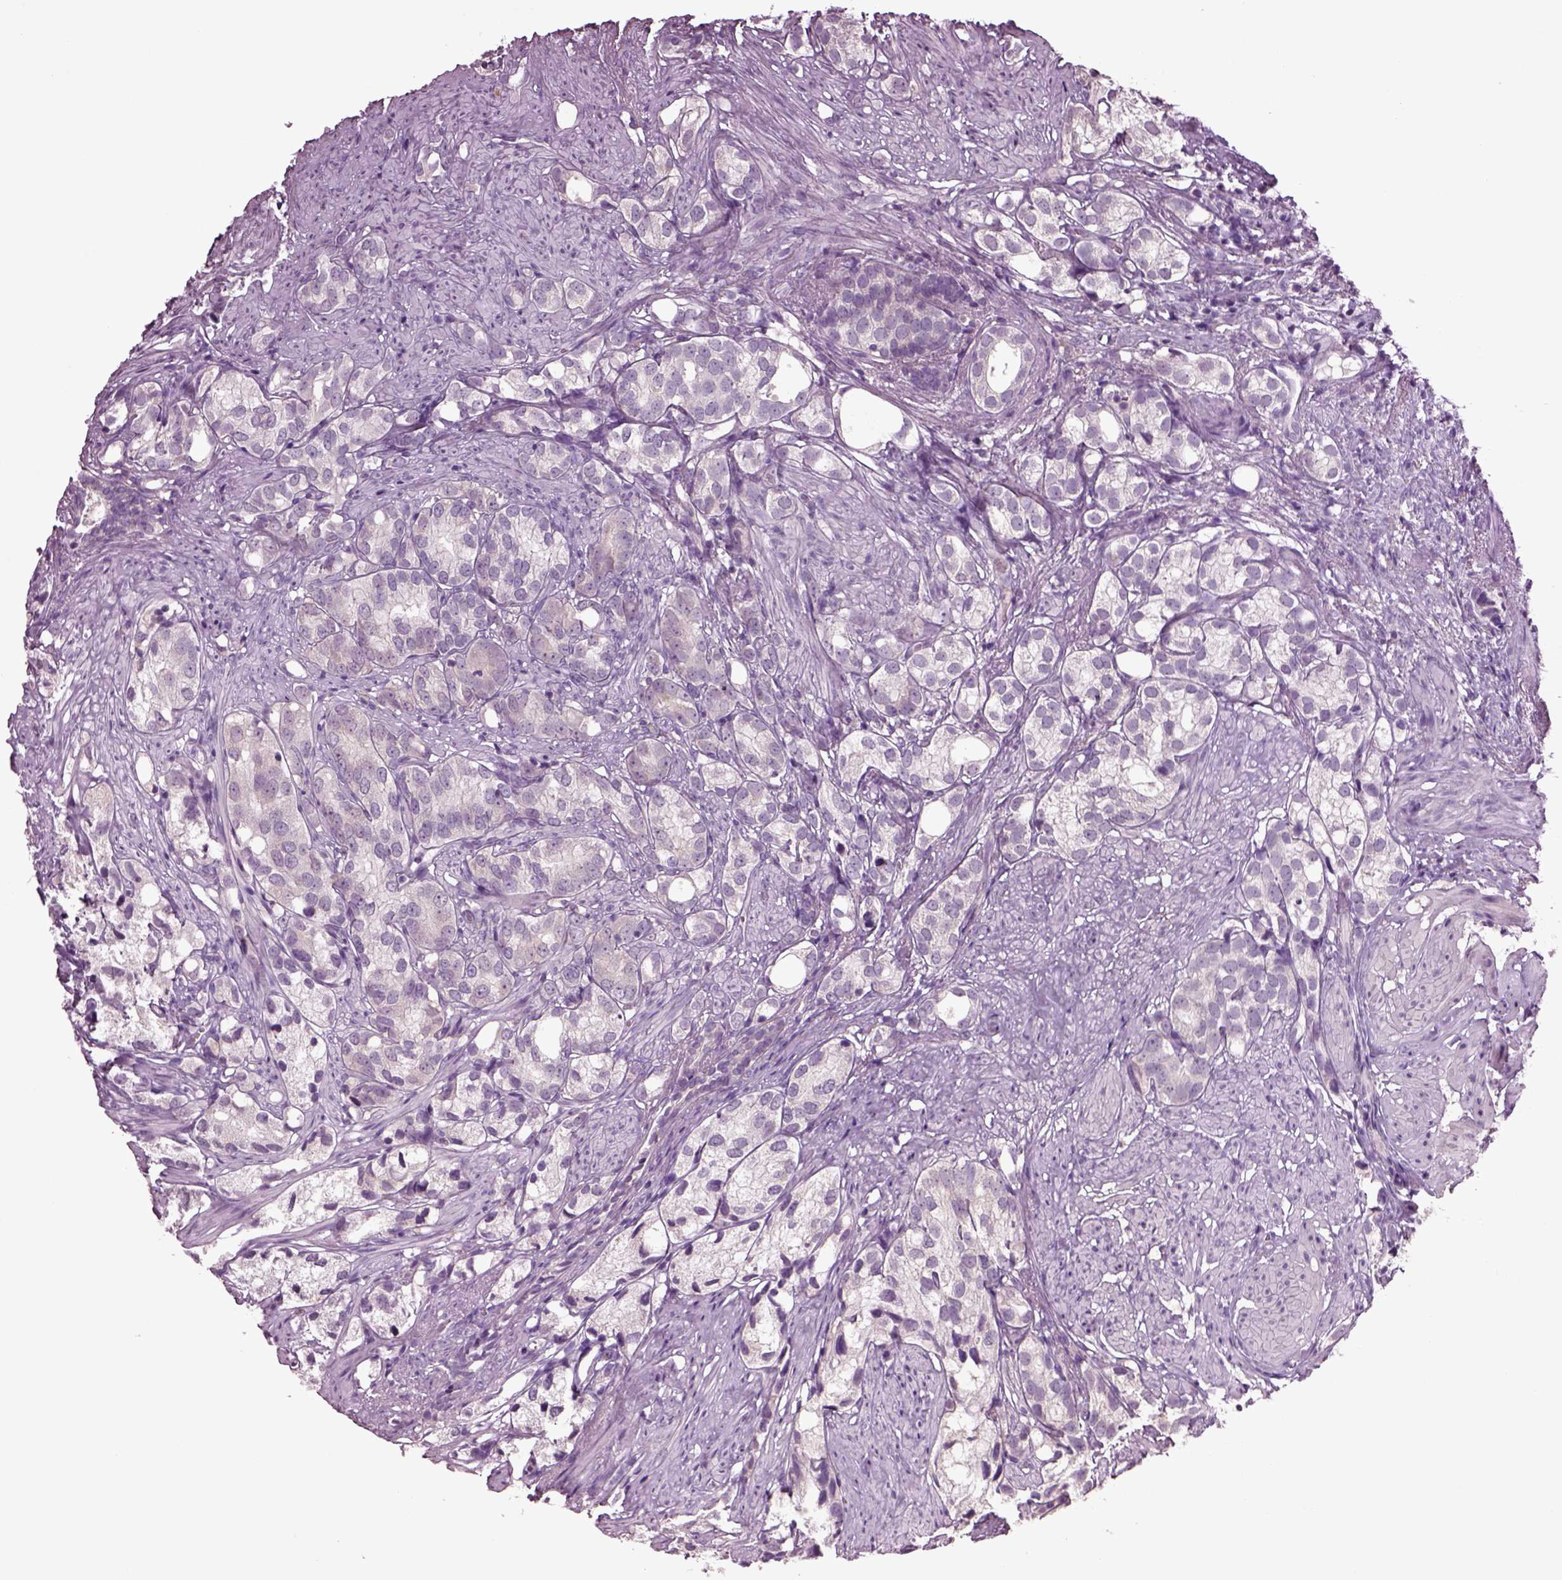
{"staining": {"intensity": "negative", "quantity": "none", "location": "none"}, "tissue": "prostate cancer", "cell_type": "Tumor cells", "image_type": "cancer", "snomed": [{"axis": "morphology", "description": "Adenocarcinoma, High grade"}, {"axis": "topography", "description": "Prostate"}], "caption": "The photomicrograph exhibits no significant staining in tumor cells of prostate cancer.", "gene": "CLPSL1", "patient": {"sex": "male", "age": 82}}